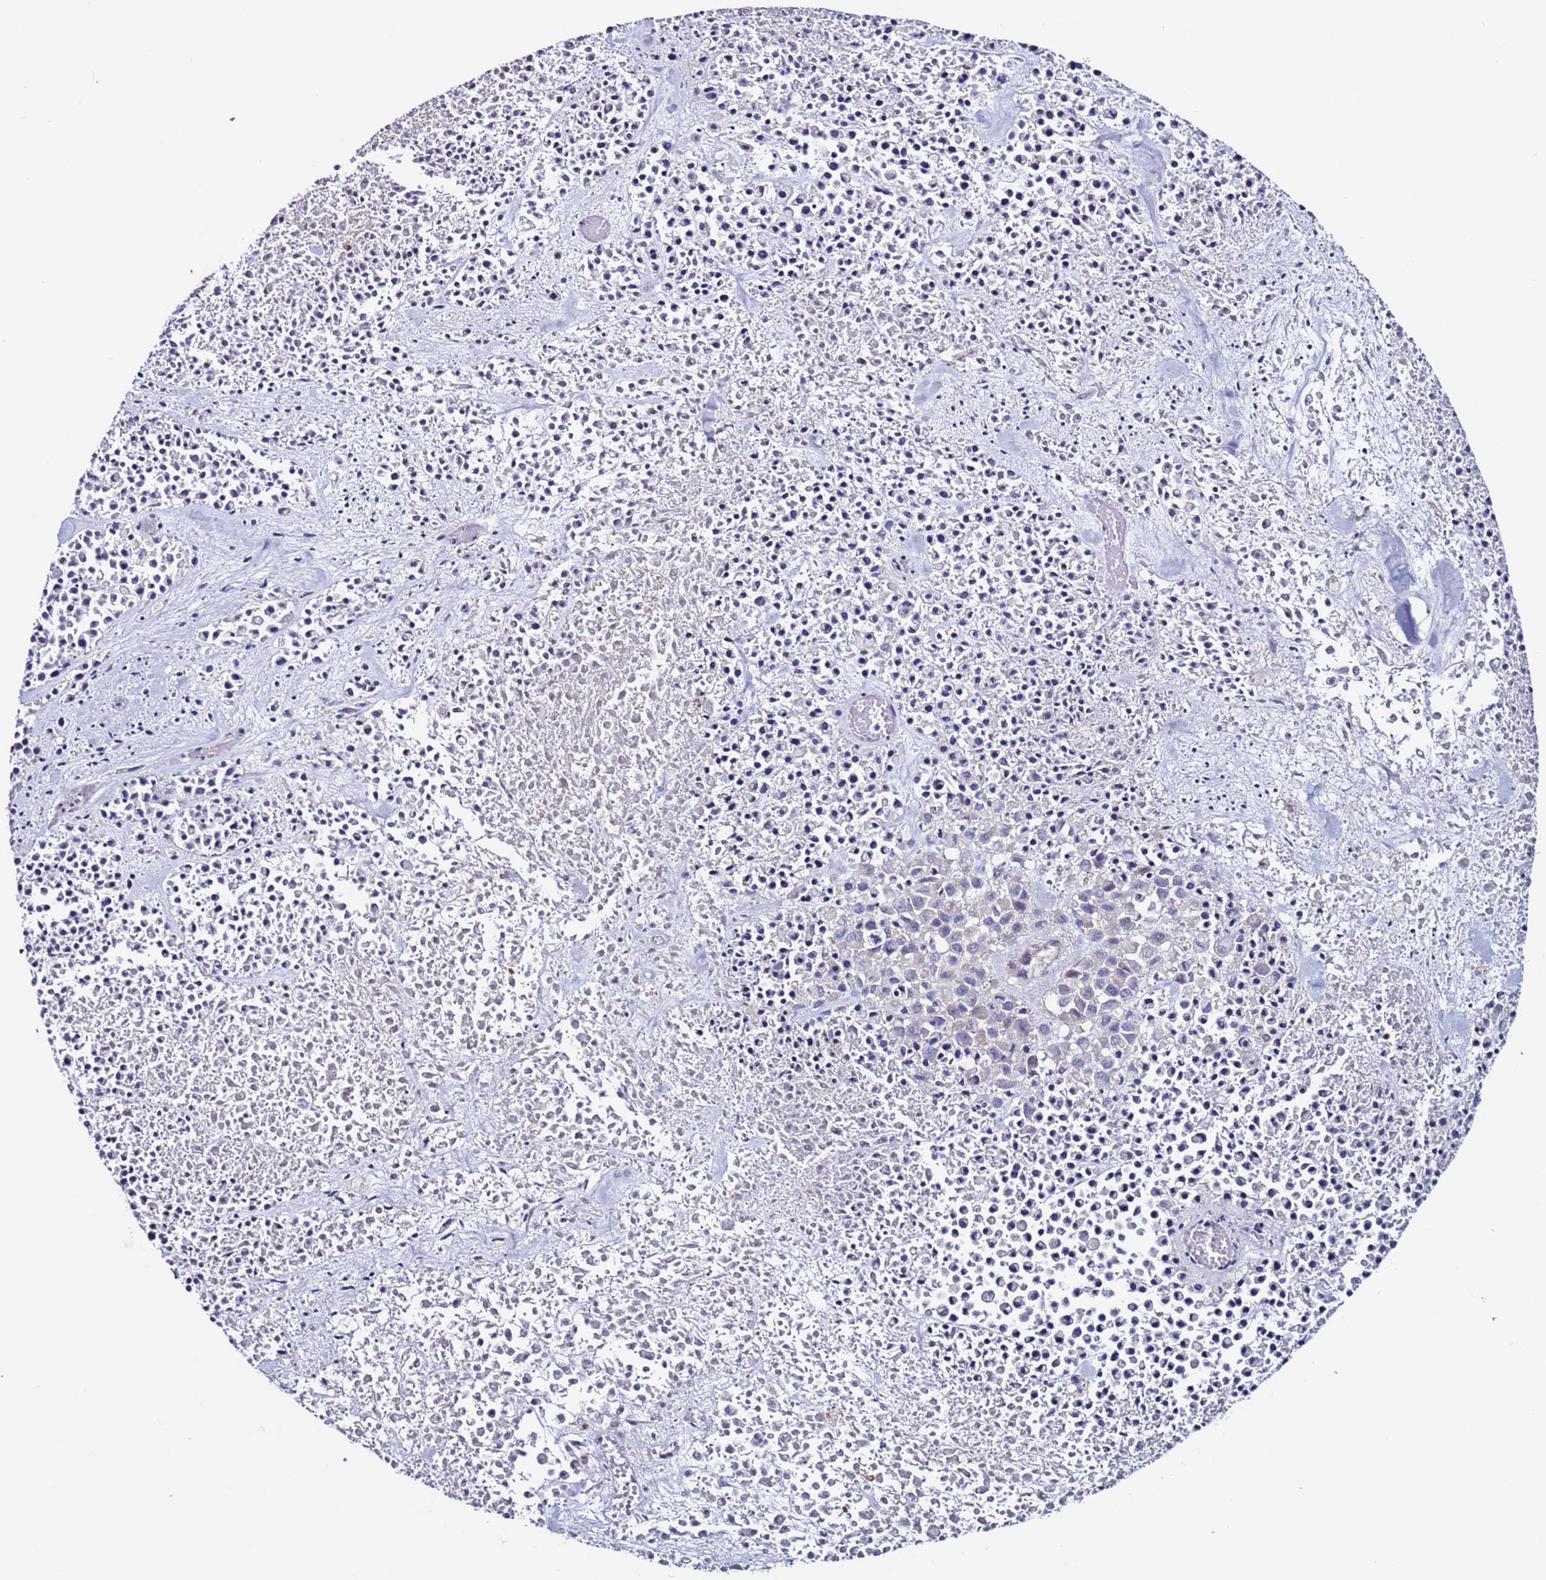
{"staining": {"intensity": "negative", "quantity": "none", "location": "none"}, "tissue": "melanoma", "cell_type": "Tumor cells", "image_type": "cancer", "snomed": [{"axis": "morphology", "description": "Malignant melanoma, Metastatic site"}, {"axis": "topography", "description": "Skin"}], "caption": "The histopathology image displays no staining of tumor cells in malignant melanoma (metastatic site).", "gene": "GREB1L", "patient": {"sex": "female", "age": 81}}